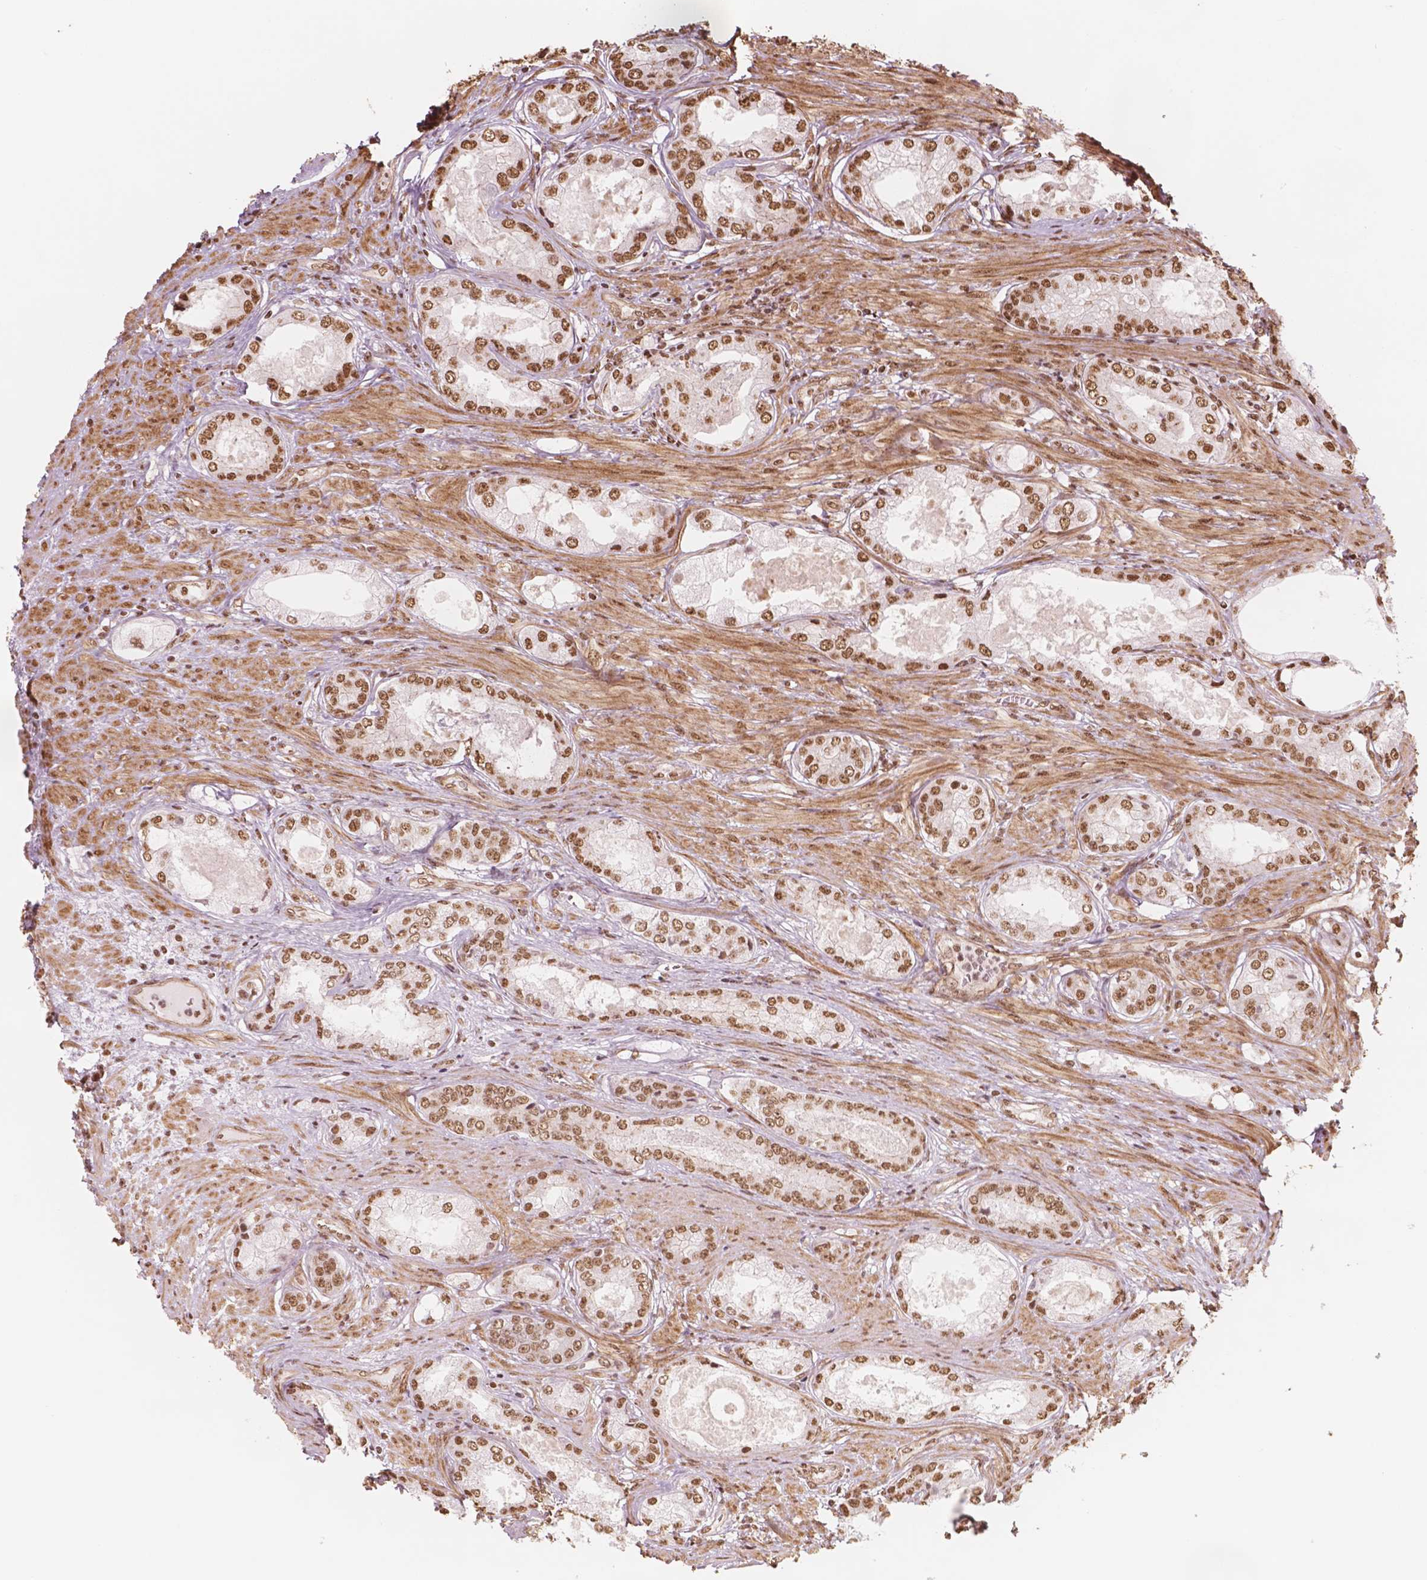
{"staining": {"intensity": "moderate", "quantity": ">75%", "location": "nuclear"}, "tissue": "prostate cancer", "cell_type": "Tumor cells", "image_type": "cancer", "snomed": [{"axis": "morphology", "description": "Adenocarcinoma, Low grade"}, {"axis": "topography", "description": "Prostate"}], "caption": "The photomicrograph exhibits immunohistochemical staining of prostate cancer. There is moderate nuclear staining is appreciated in approximately >75% of tumor cells.", "gene": "GTF3C5", "patient": {"sex": "male", "age": 68}}